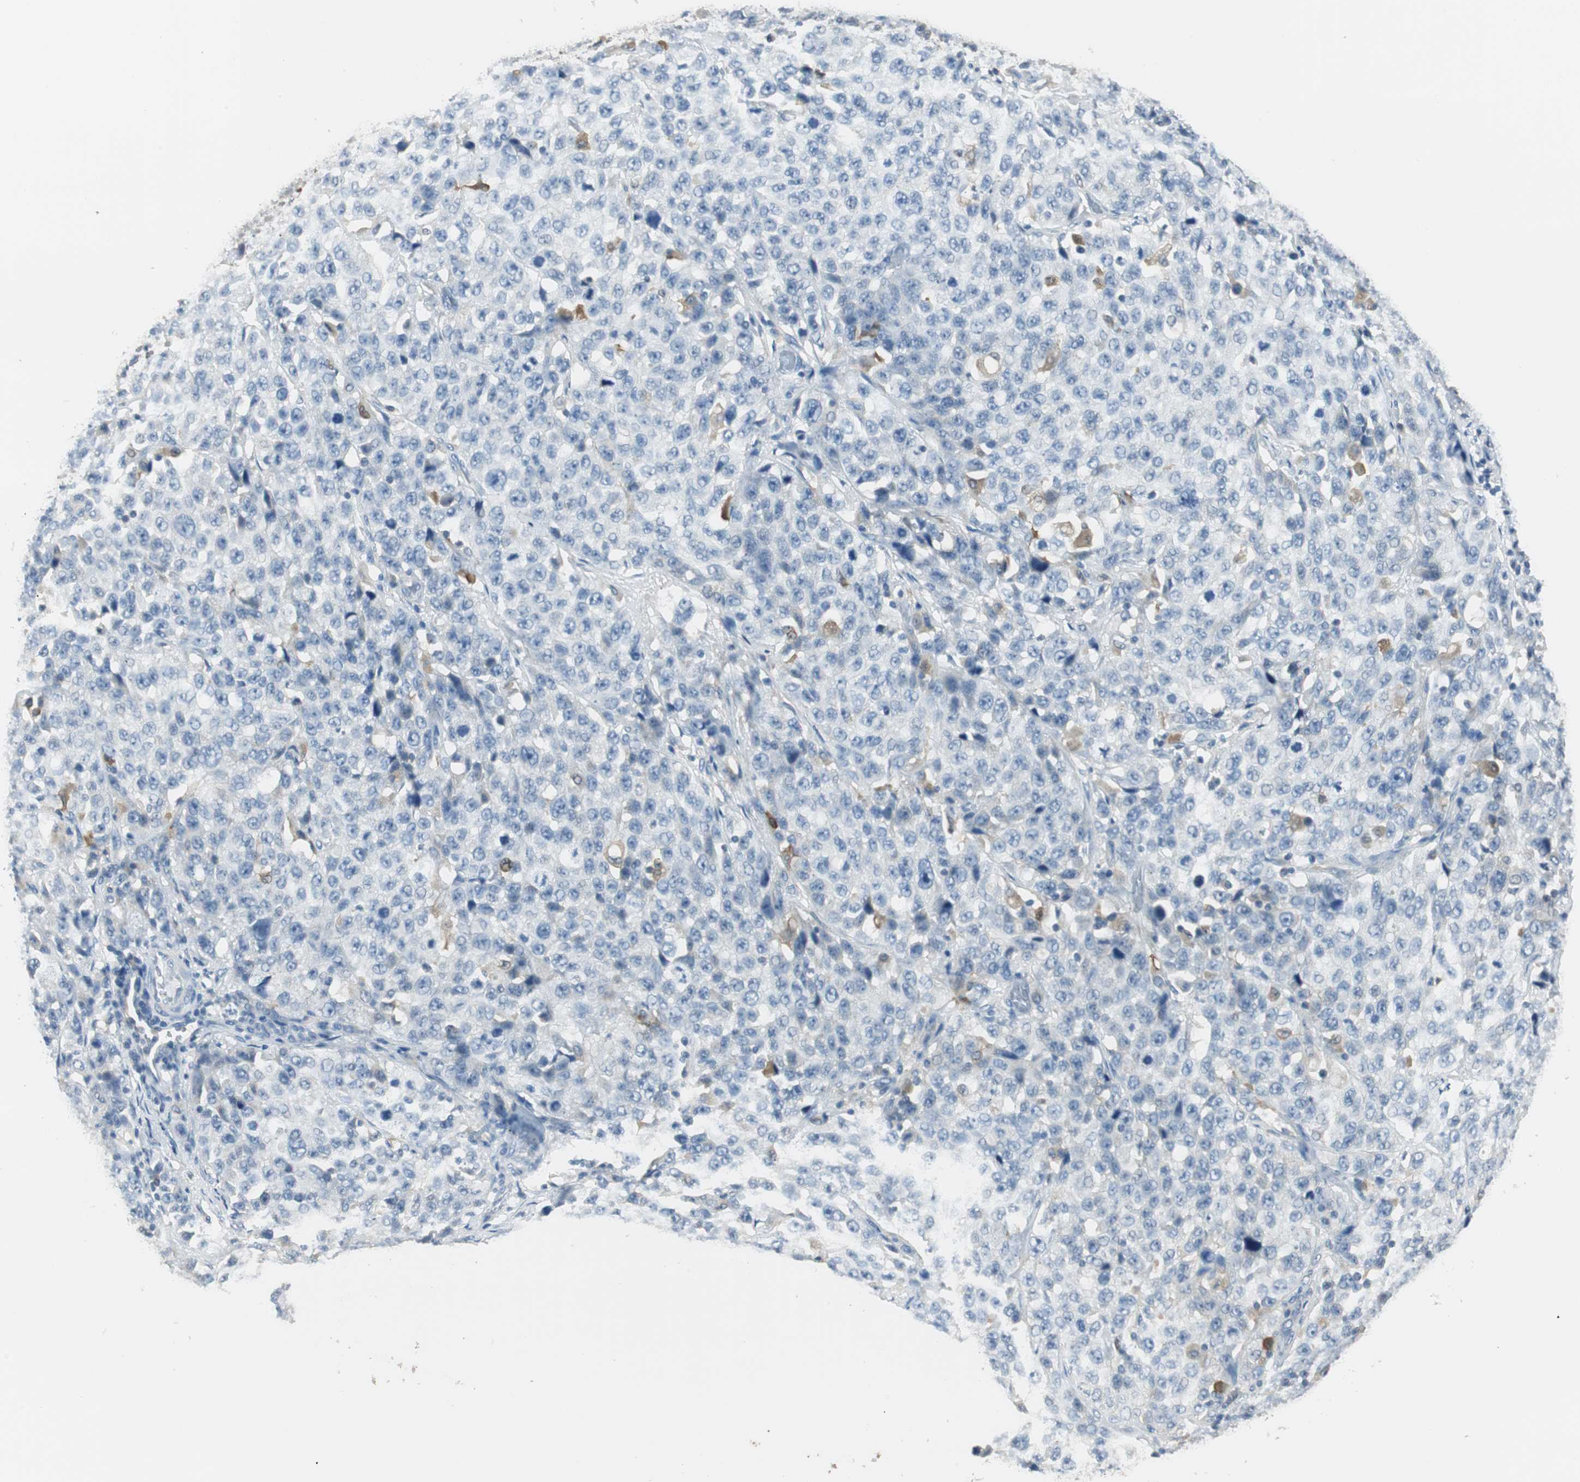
{"staining": {"intensity": "negative", "quantity": "none", "location": "none"}, "tissue": "stomach cancer", "cell_type": "Tumor cells", "image_type": "cancer", "snomed": [{"axis": "morphology", "description": "Normal tissue, NOS"}, {"axis": "morphology", "description": "Adenocarcinoma, NOS"}, {"axis": "topography", "description": "Stomach"}], "caption": "Stomach cancer stained for a protein using IHC displays no staining tumor cells.", "gene": "MSTO1", "patient": {"sex": "male", "age": 48}}